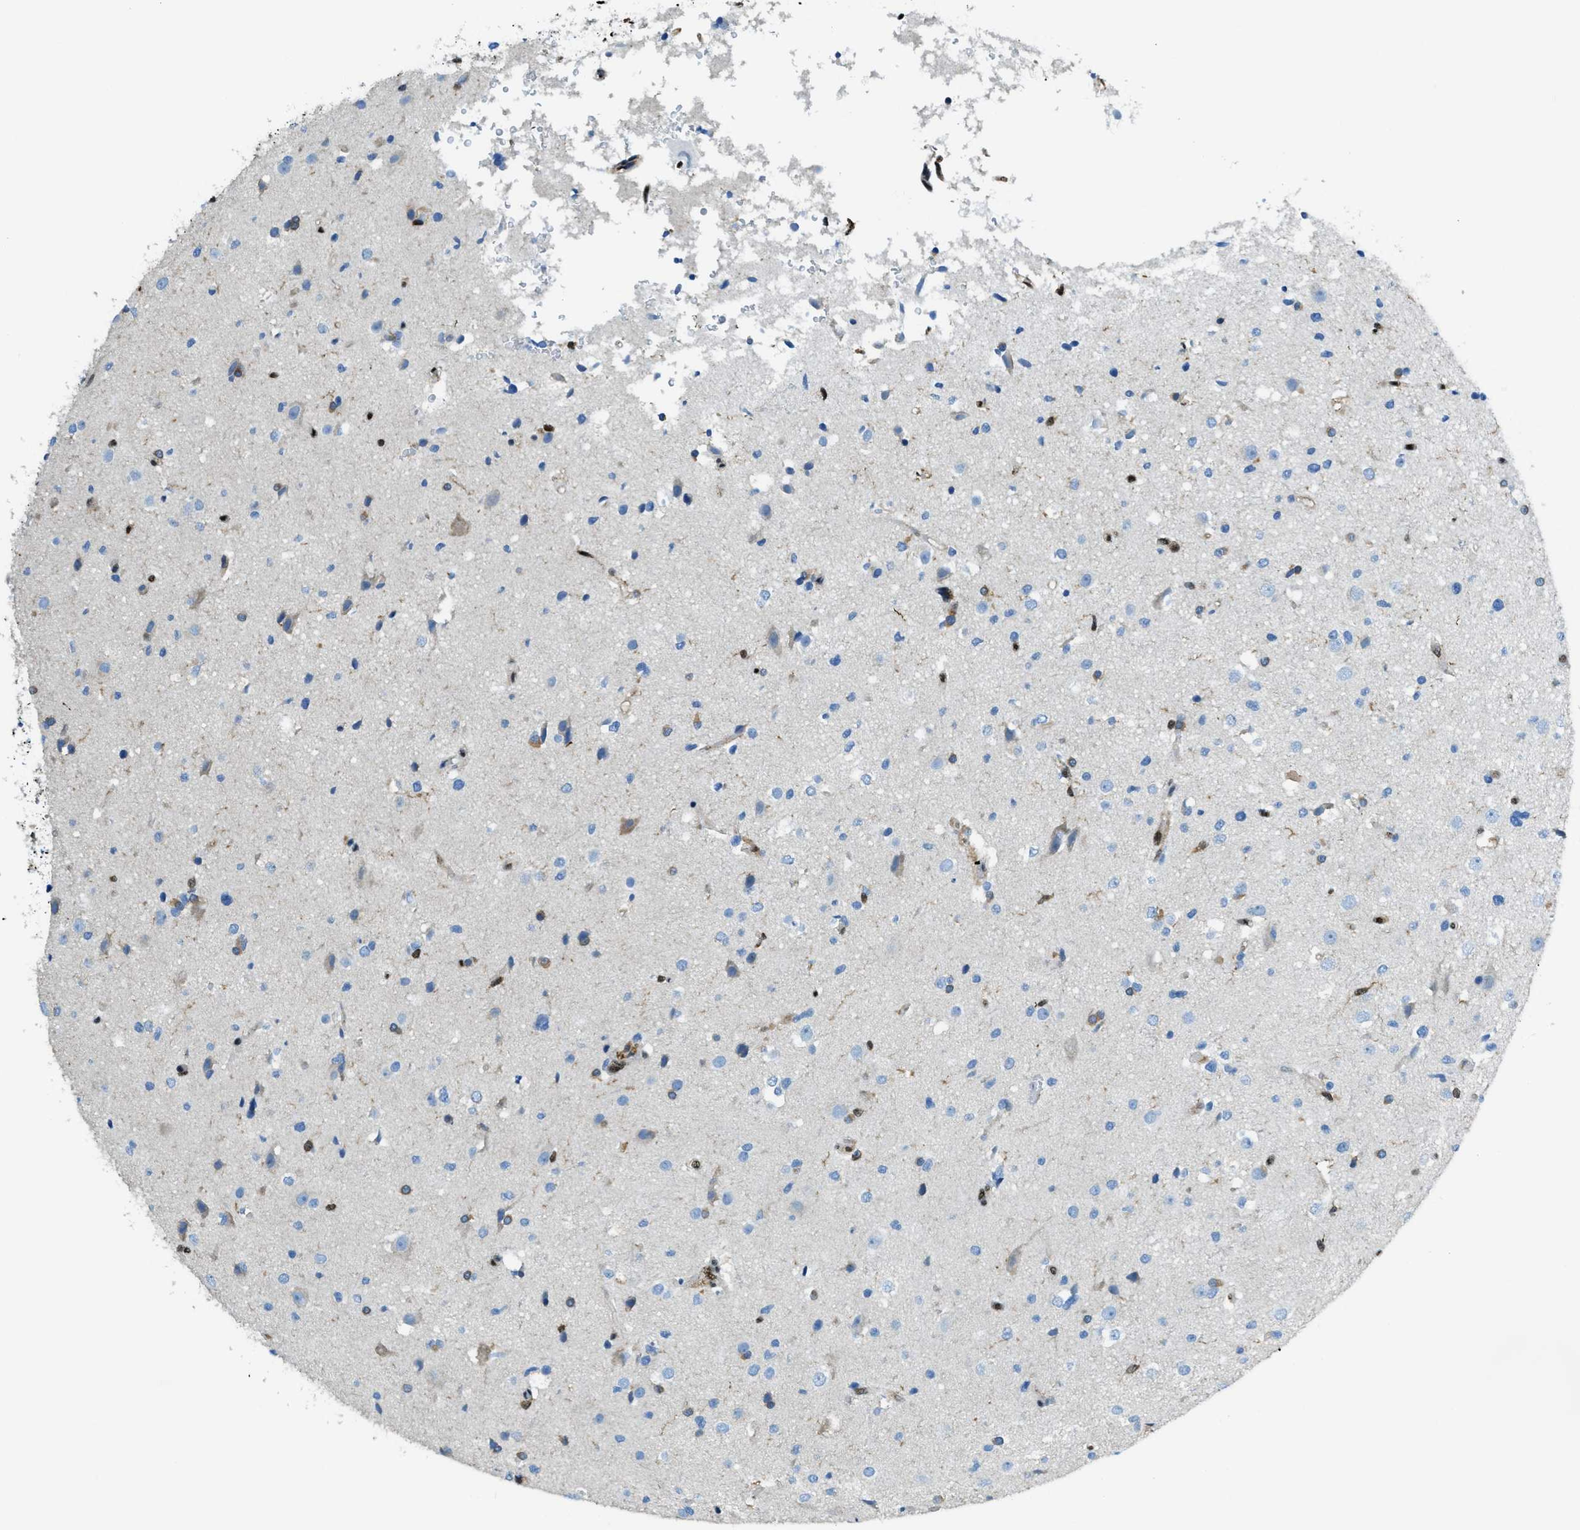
{"staining": {"intensity": "negative", "quantity": "none", "location": "none"}, "tissue": "glioma", "cell_type": "Tumor cells", "image_type": "cancer", "snomed": [{"axis": "morphology", "description": "Glioma, malignant, High grade"}, {"axis": "topography", "description": "Brain"}], "caption": "IHC of human glioma demonstrates no staining in tumor cells. The staining was performed using DAB to visualize the protein expression in brown, while the nuclei were stained in blue with hematoxylin (Magnification: 20x).", "gene": "SP100", "patient": {"sex": "male", "age": 33}}